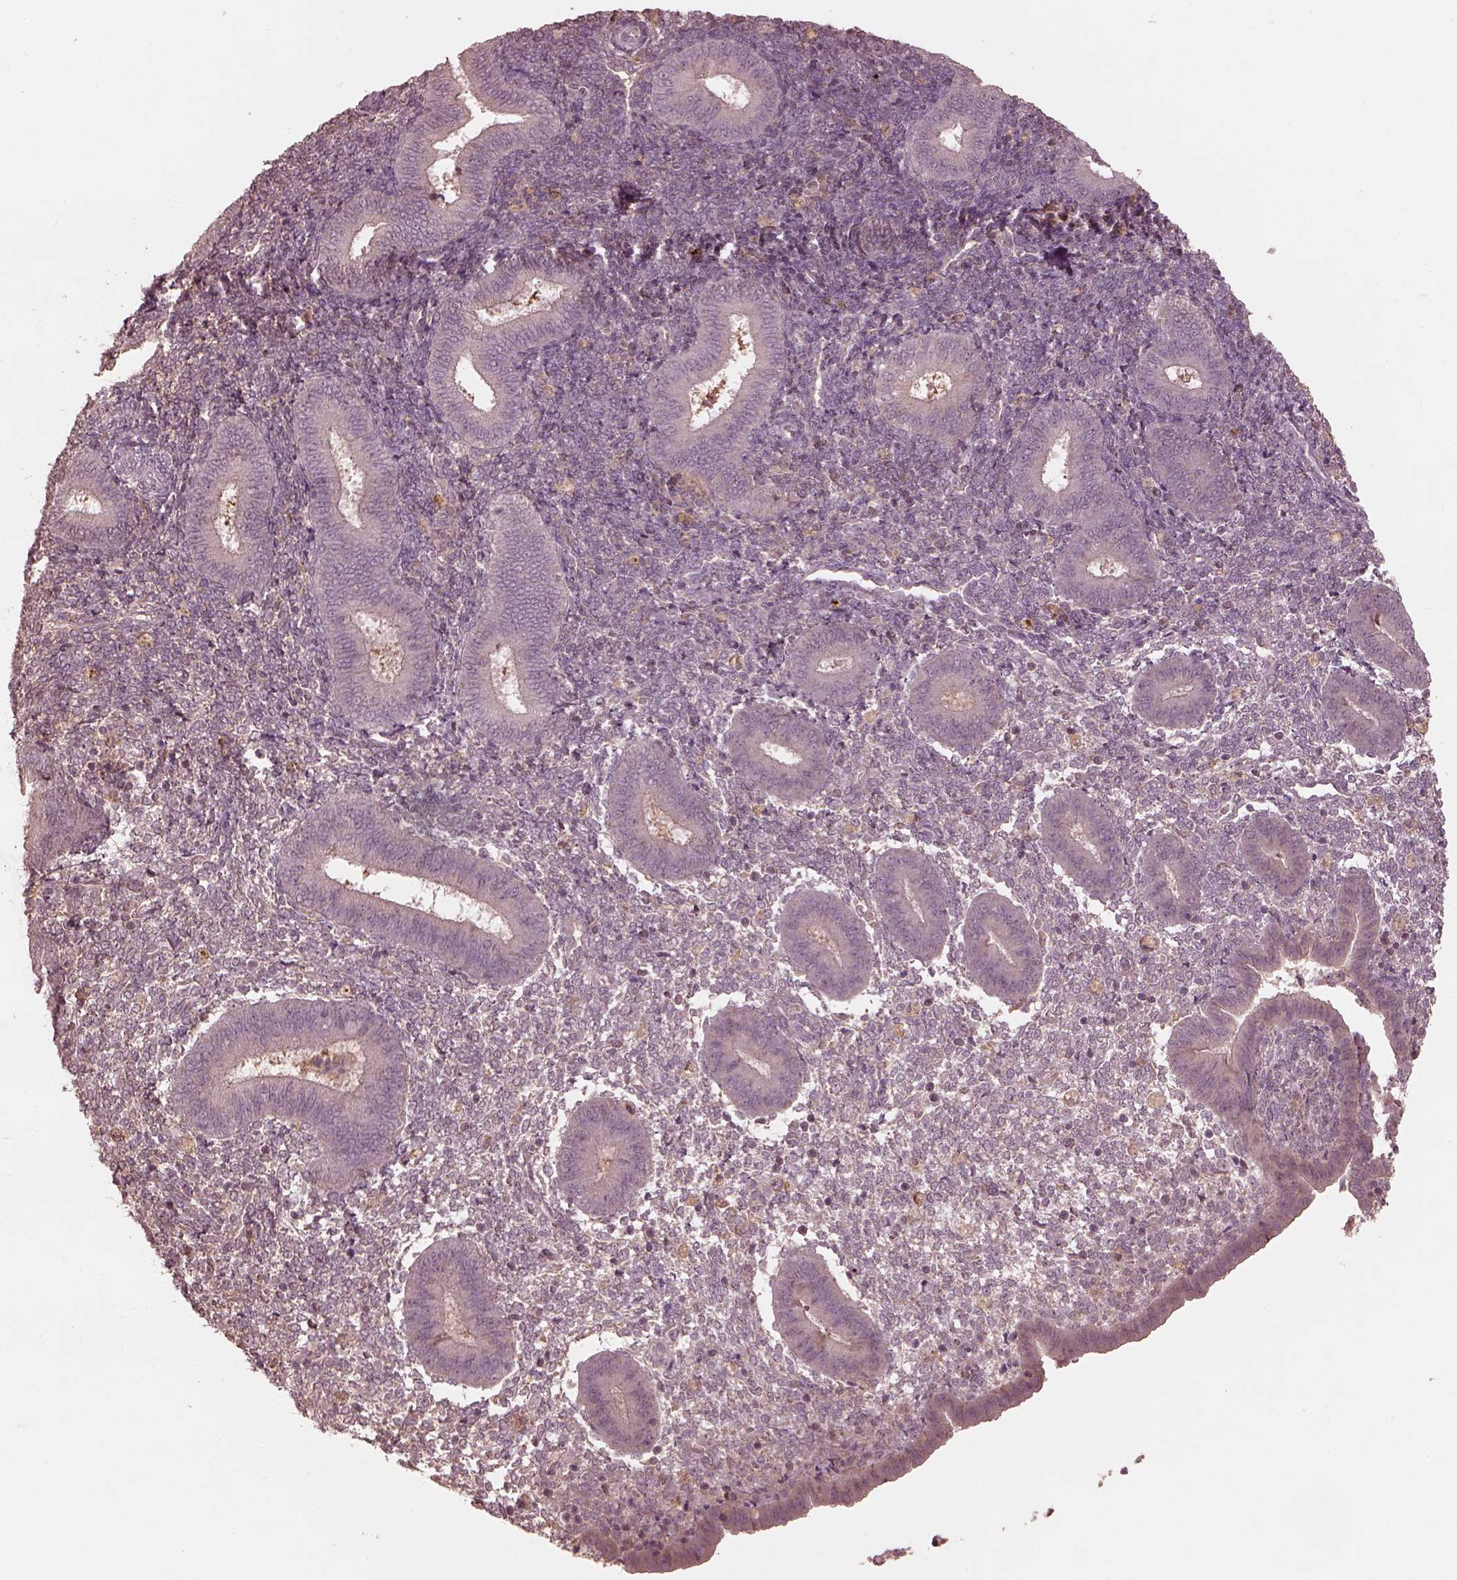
{"staining": {"intensity": "negative", "quantity": "none", "location": "none"}, "tissue": "endometrium", "cell_type": "Cells in endometrial stroma", "image_type": "normal", "snomed": [{"axis": "morphology", "description": "Normal tissue, NOS"}, {"axis": "topography", "description": "Endometrium"}], "caption": "A high-resolution micrograph shows IHC staining of normal endometrium, which shows no significant expression in cells in endometrial stroma.", "gene": "CALR3", "patient": {"sex": "female", "age": 25}}